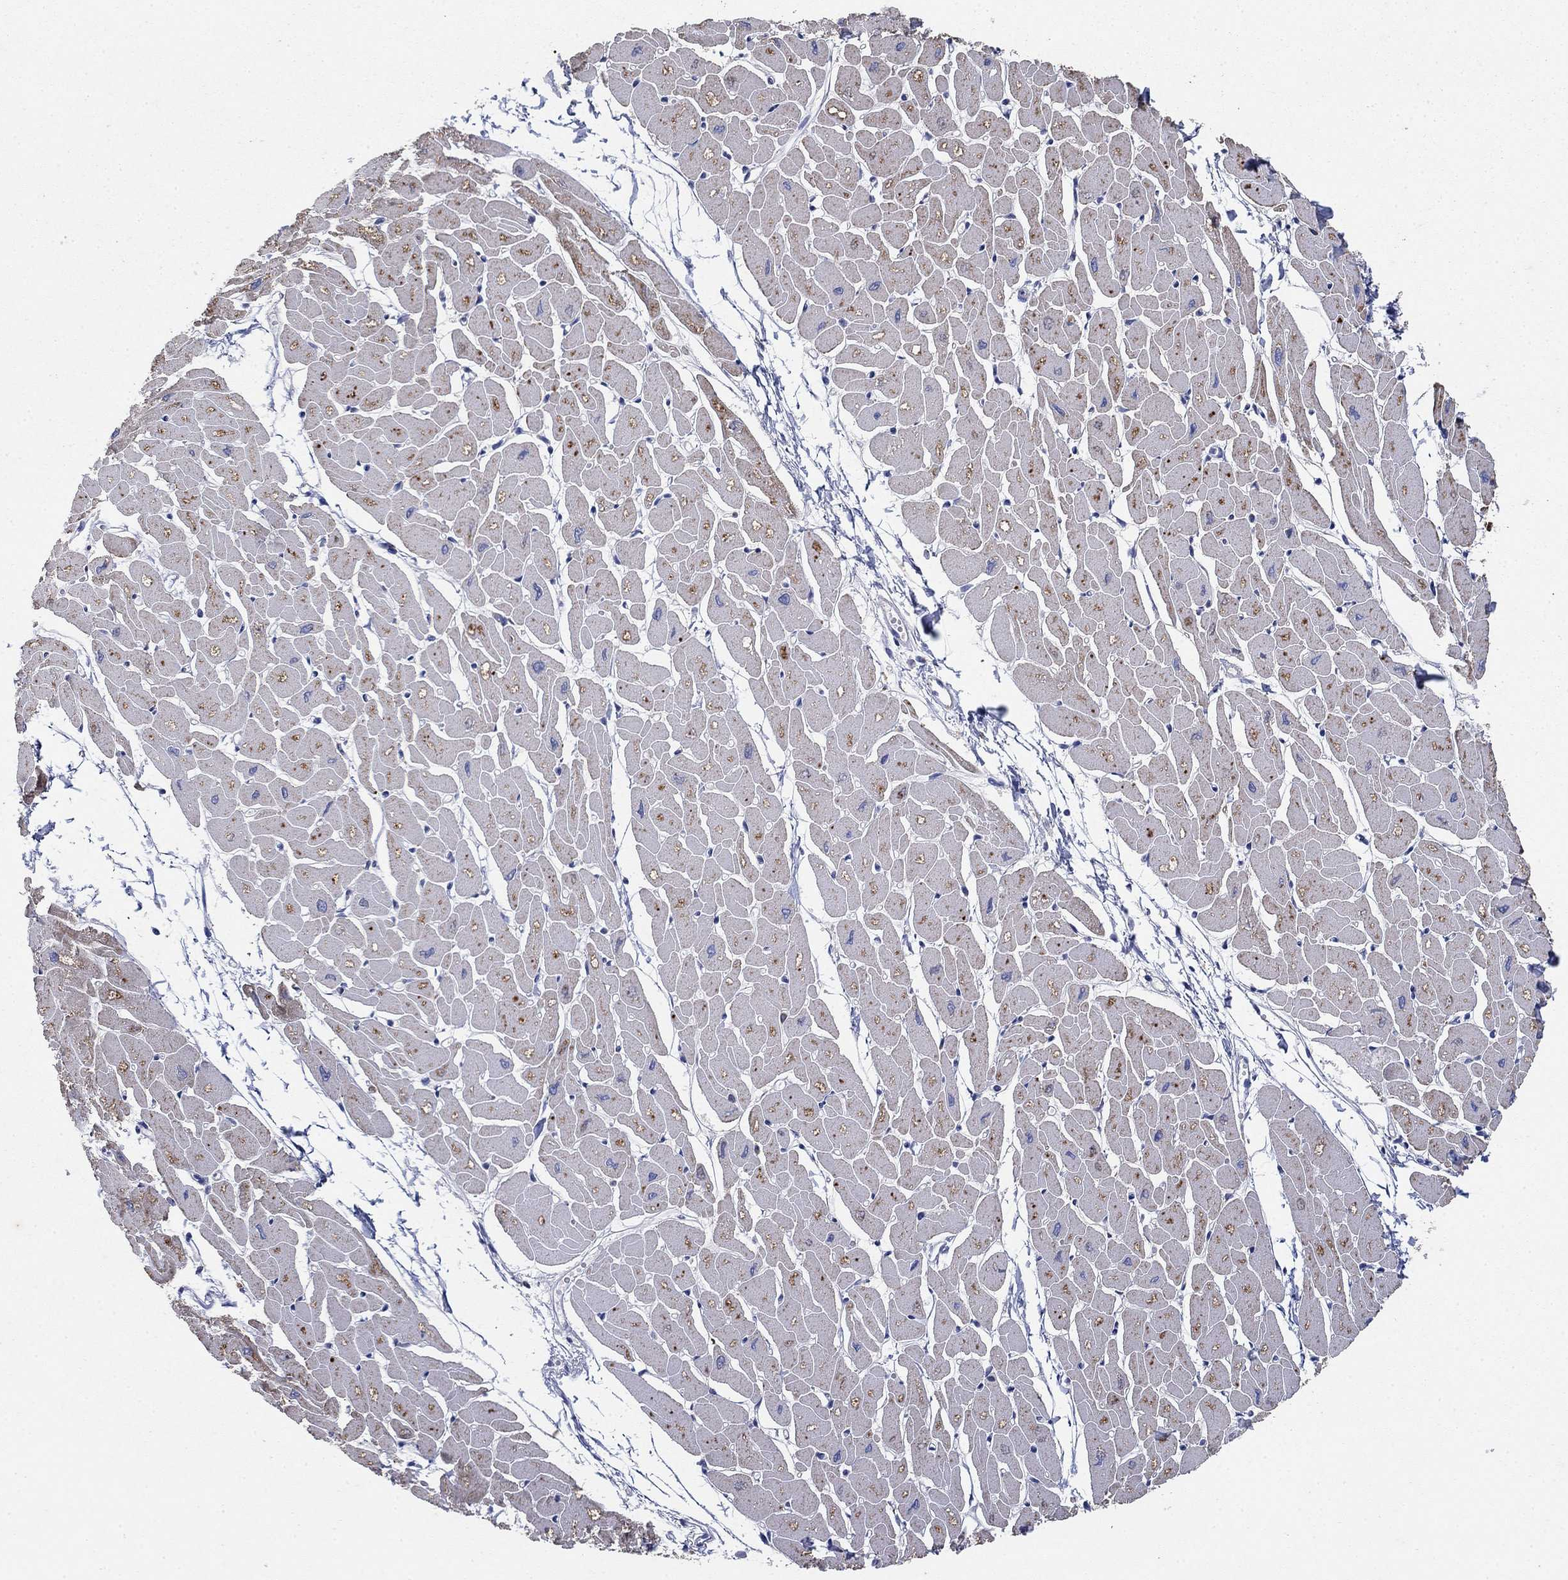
{"staining": {"intensity": "weak", "quantity": "25%-75%", "location": "cytoplasmic/membranous"}, "tissue": "heart muscle", "cell_type": "Cardiomyocytes", "image_type": "normal", "snomed": [{"axis": "morphology", "description": "Normal tissue, NOS"}, {"axis": "topography", "description": "Heart"}], "caption": "A low amount of weak cytoplasmic/membranous positivity is present in approximately 25%-75% of cardiomyocytes in normal heart muscle. The staining is performed using DAB brown chromogen to label protein expression. The nuclei are counter-stained blue using hematoxylin.", "gene": "PNPLA2", "patient": {"sex": "male", "age": 57}}